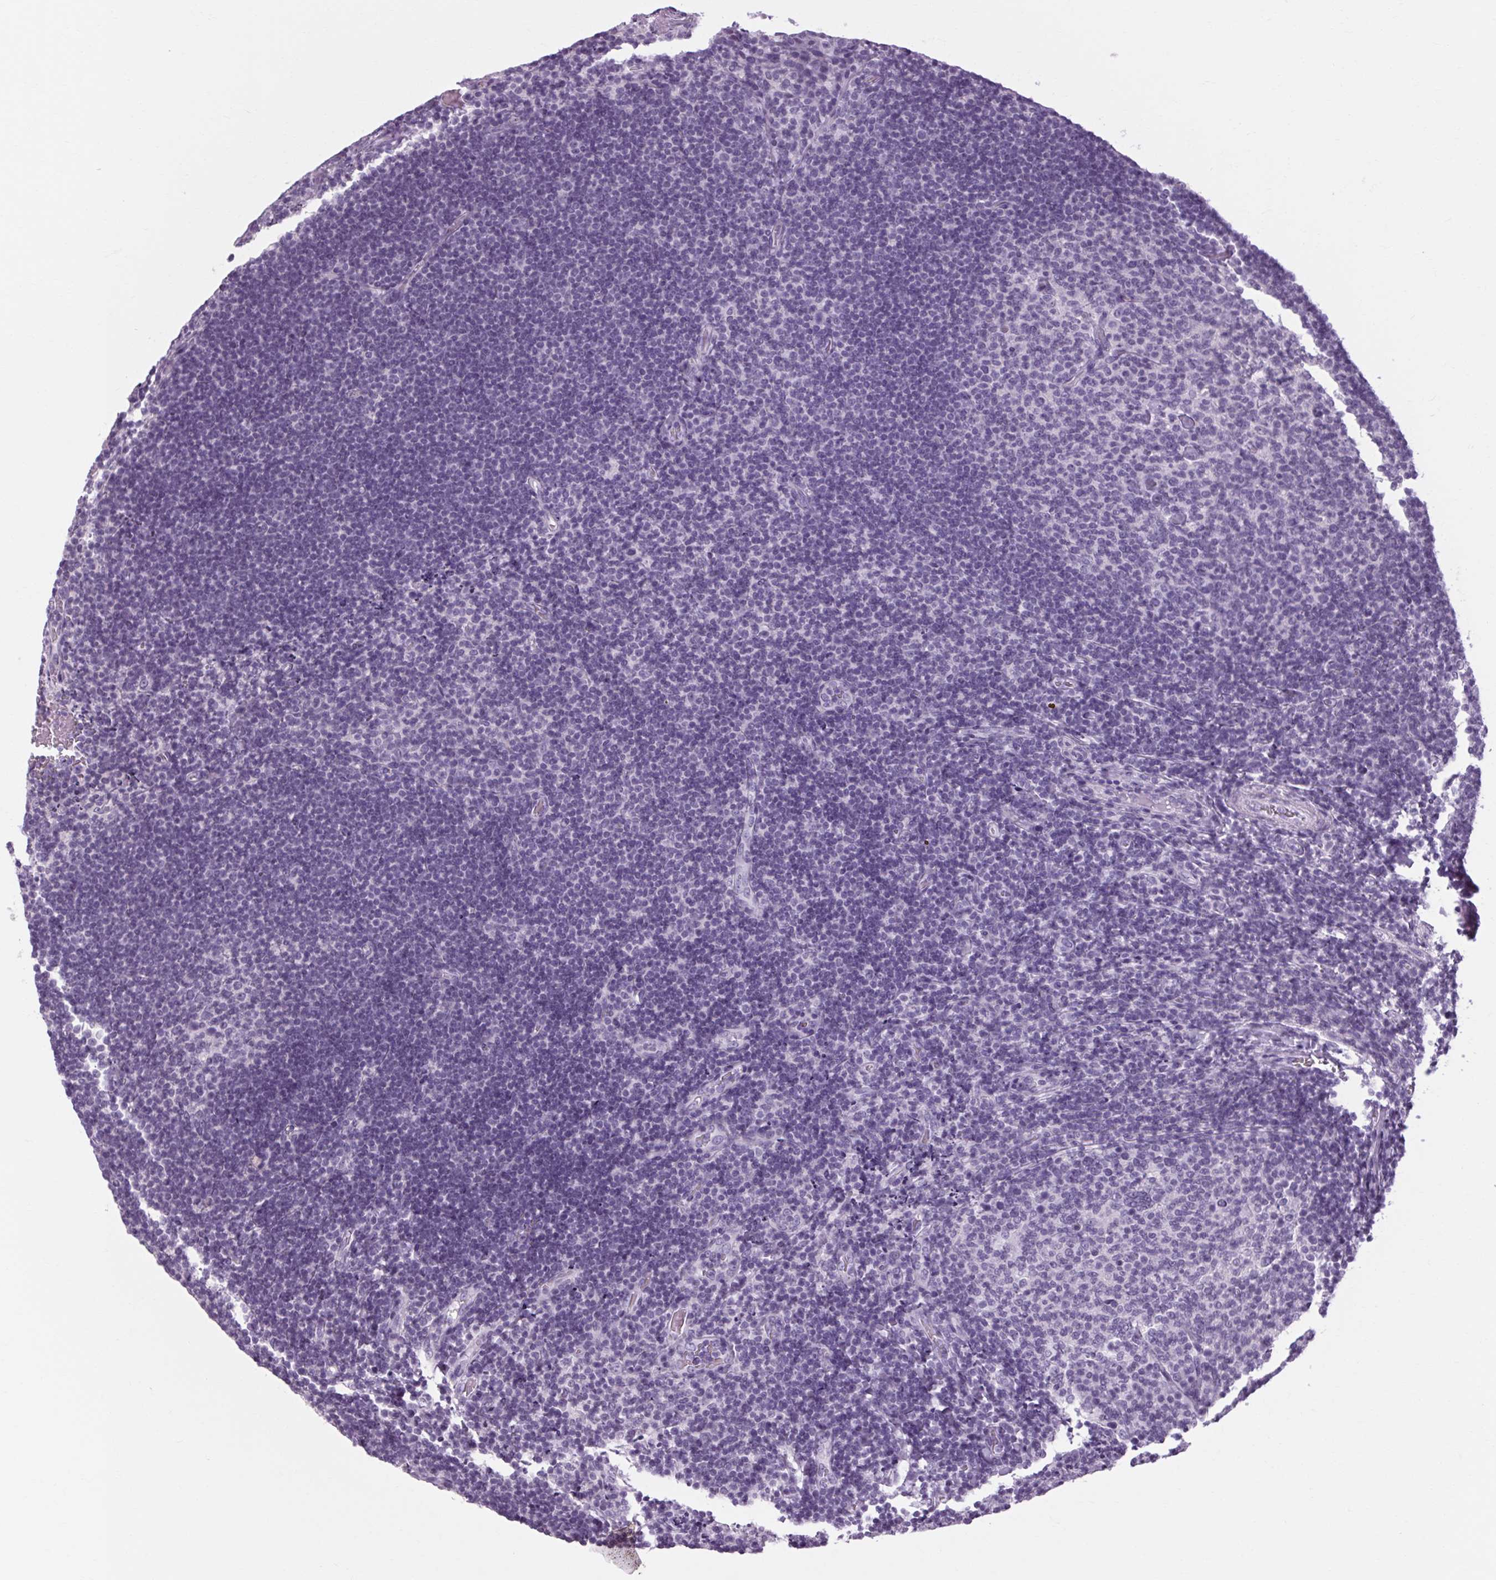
{"staining": {"intensity": "negative", "quantity": "none", "location": "none"}, "tissue": "tonsil", "cell_type": "Germinal center cells", "image_type": "normal", "snomed": [{"axis": "morphology", "description": "Normal tissue, NOS"}, {"axis": "topography", "description": "Tonsil"}], "caption": "Tonsil stained for a protein using IHC reveals no expression germinal center cells.", "gene": "POMC", "patient": {"sex": "female", "age": 10}}